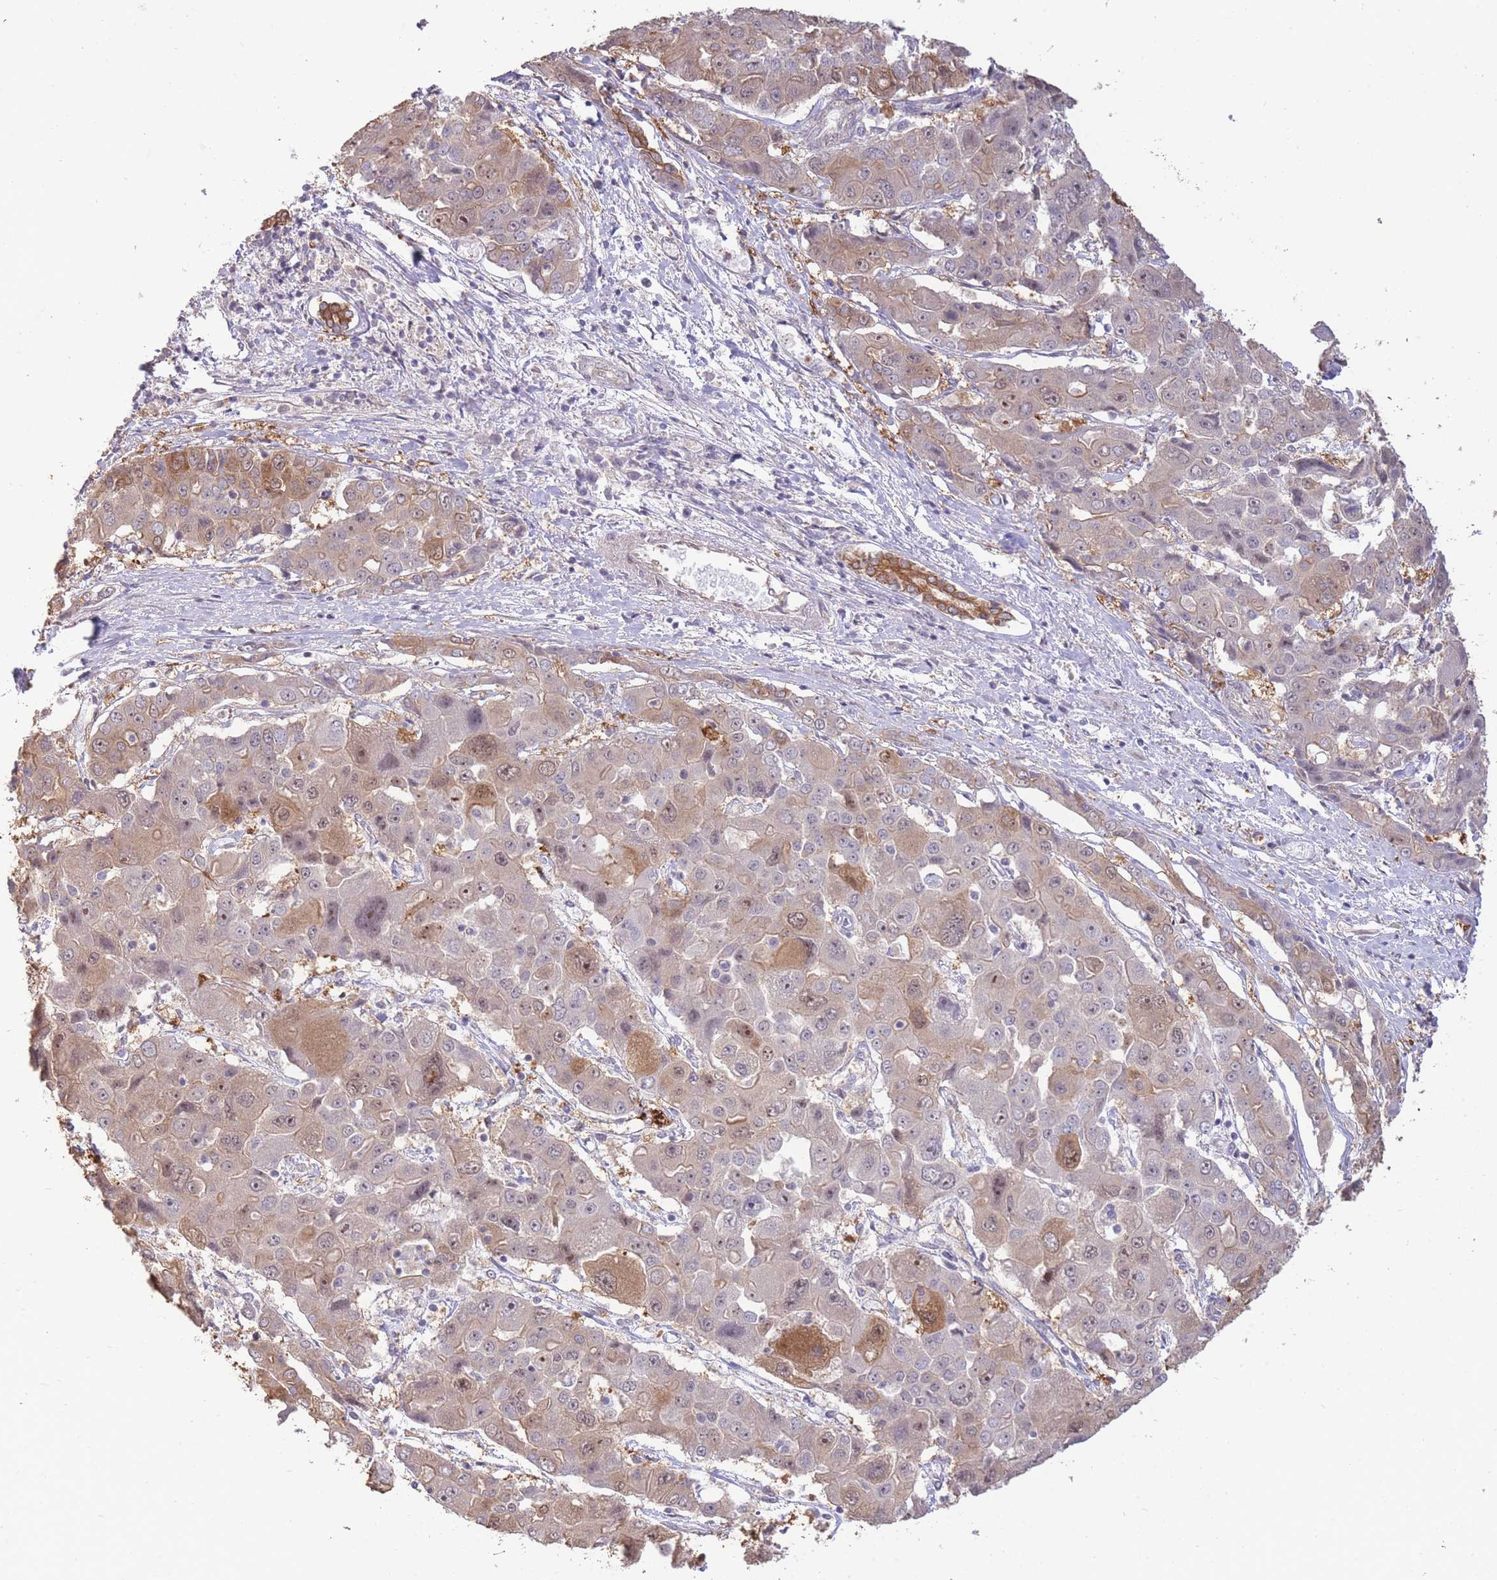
{"staining": {"intensity": "moderate", "quantity": "<25%", "location": "cytoplasmic/membranous,nuclear"}, "tissue": "liver cancer", "cell_type": "Tumor cells", "image_type": "cancer", "snomed": [{"axis": "morphology", "description": "Cholangiocarcinoma"}, {"axis": "topography", "description": "Liver"}], "caption": "An IHC photomicrograph of tumor tissue is shown. Protein staining in brown shows moderate cytoplasmic/membranous and nuclear positivity in liver cancer (cholangiocarcinoma) within tumor cells.", "gene": "SMC6", "patient": {"sex": "male", "age": 67}}